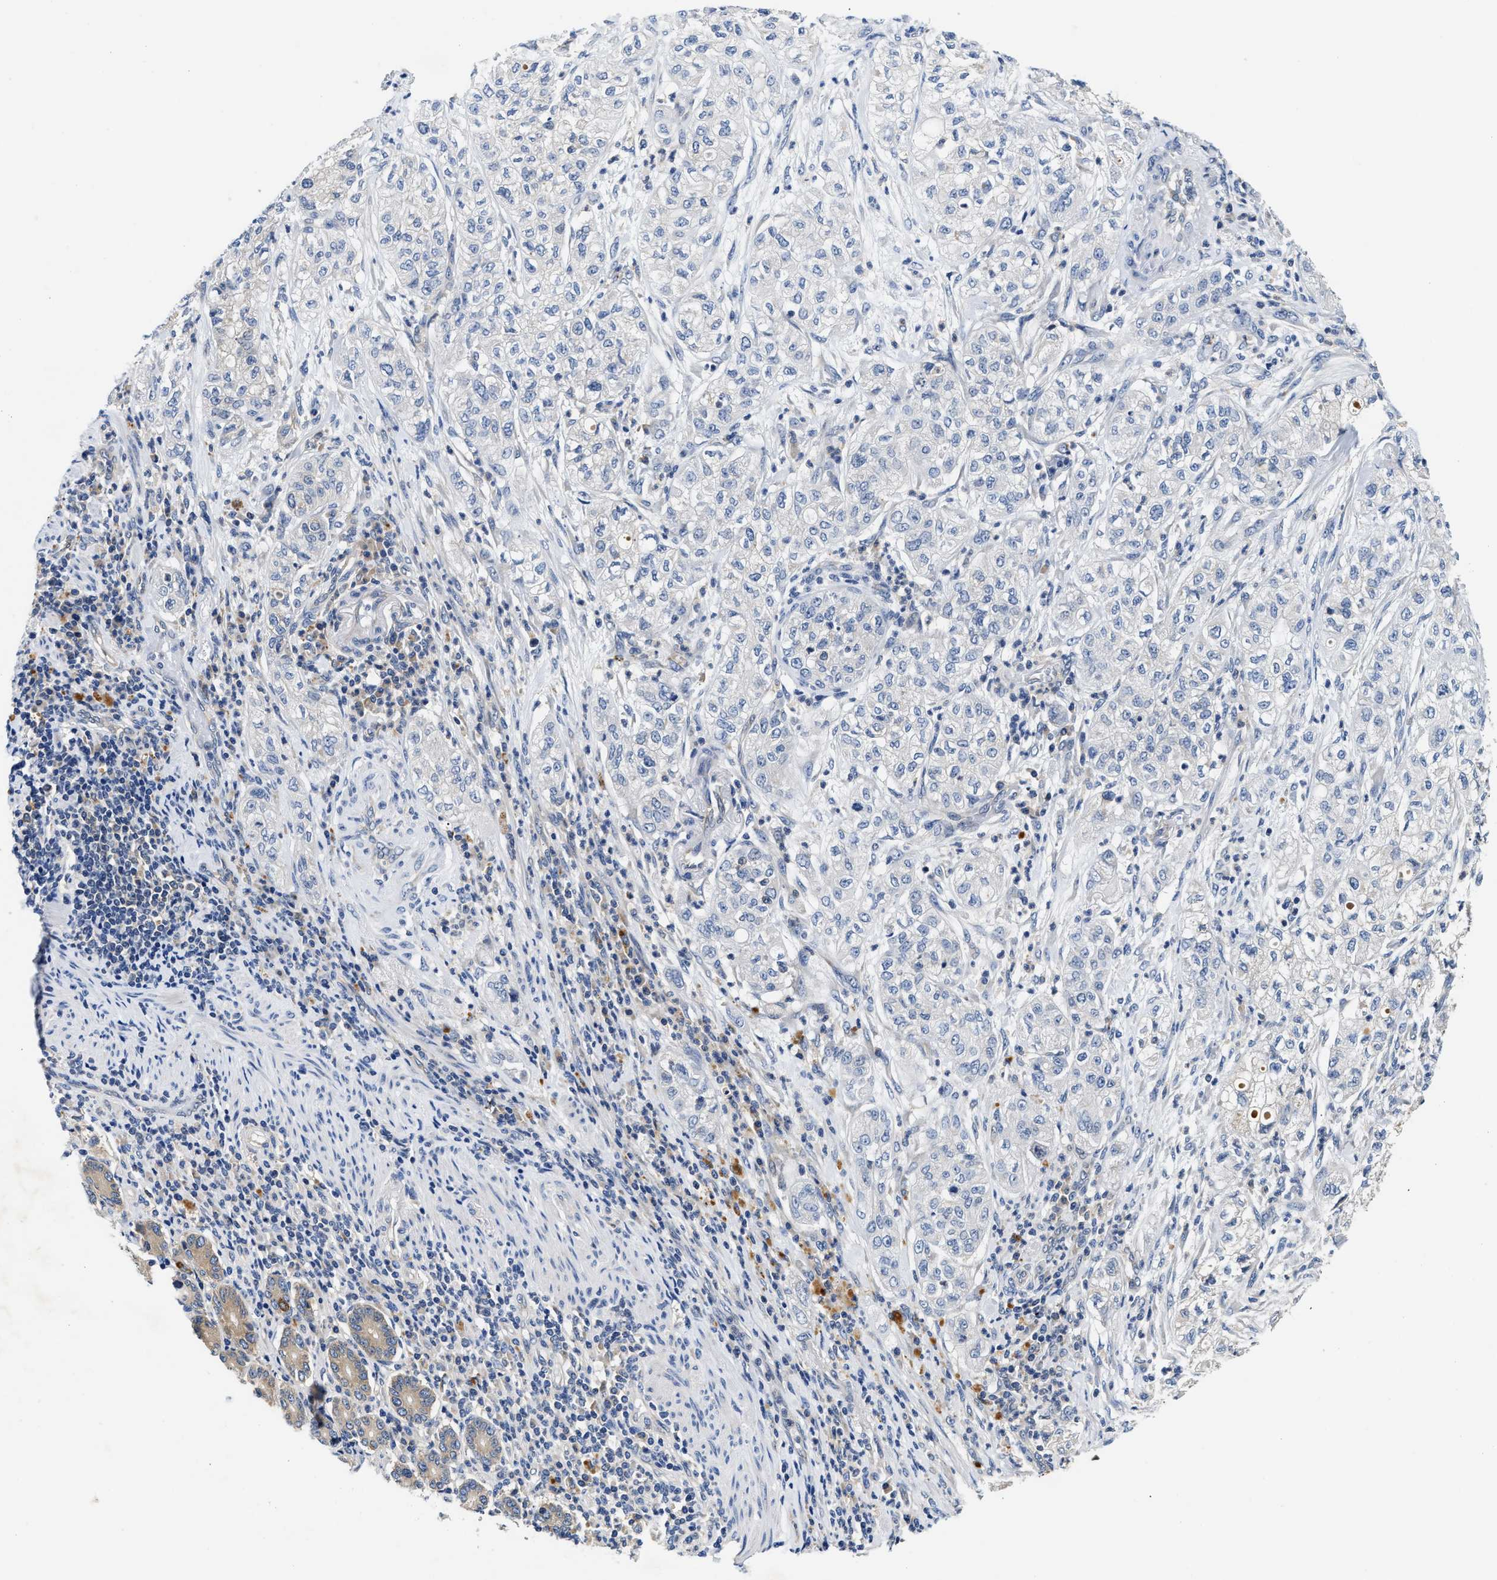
{"staining": {"intensity": "negative", "quantity": "none", "location": "none"}, "tissue": "pancreatic cancer", "cell_type": "Tumor cells", "image_type": "cancer", "snomed": [{"axis": "morphology", "description": "Adenocarcinoma, NOS"}, {"axis": "topography", "description": "Pancreas"}], "caption": "Tumor cells are negative for protein expression in human pancreatic adenocarcinoma.", "gene": "FAM185A", "patient": {"sex": "female", "age": 78}}